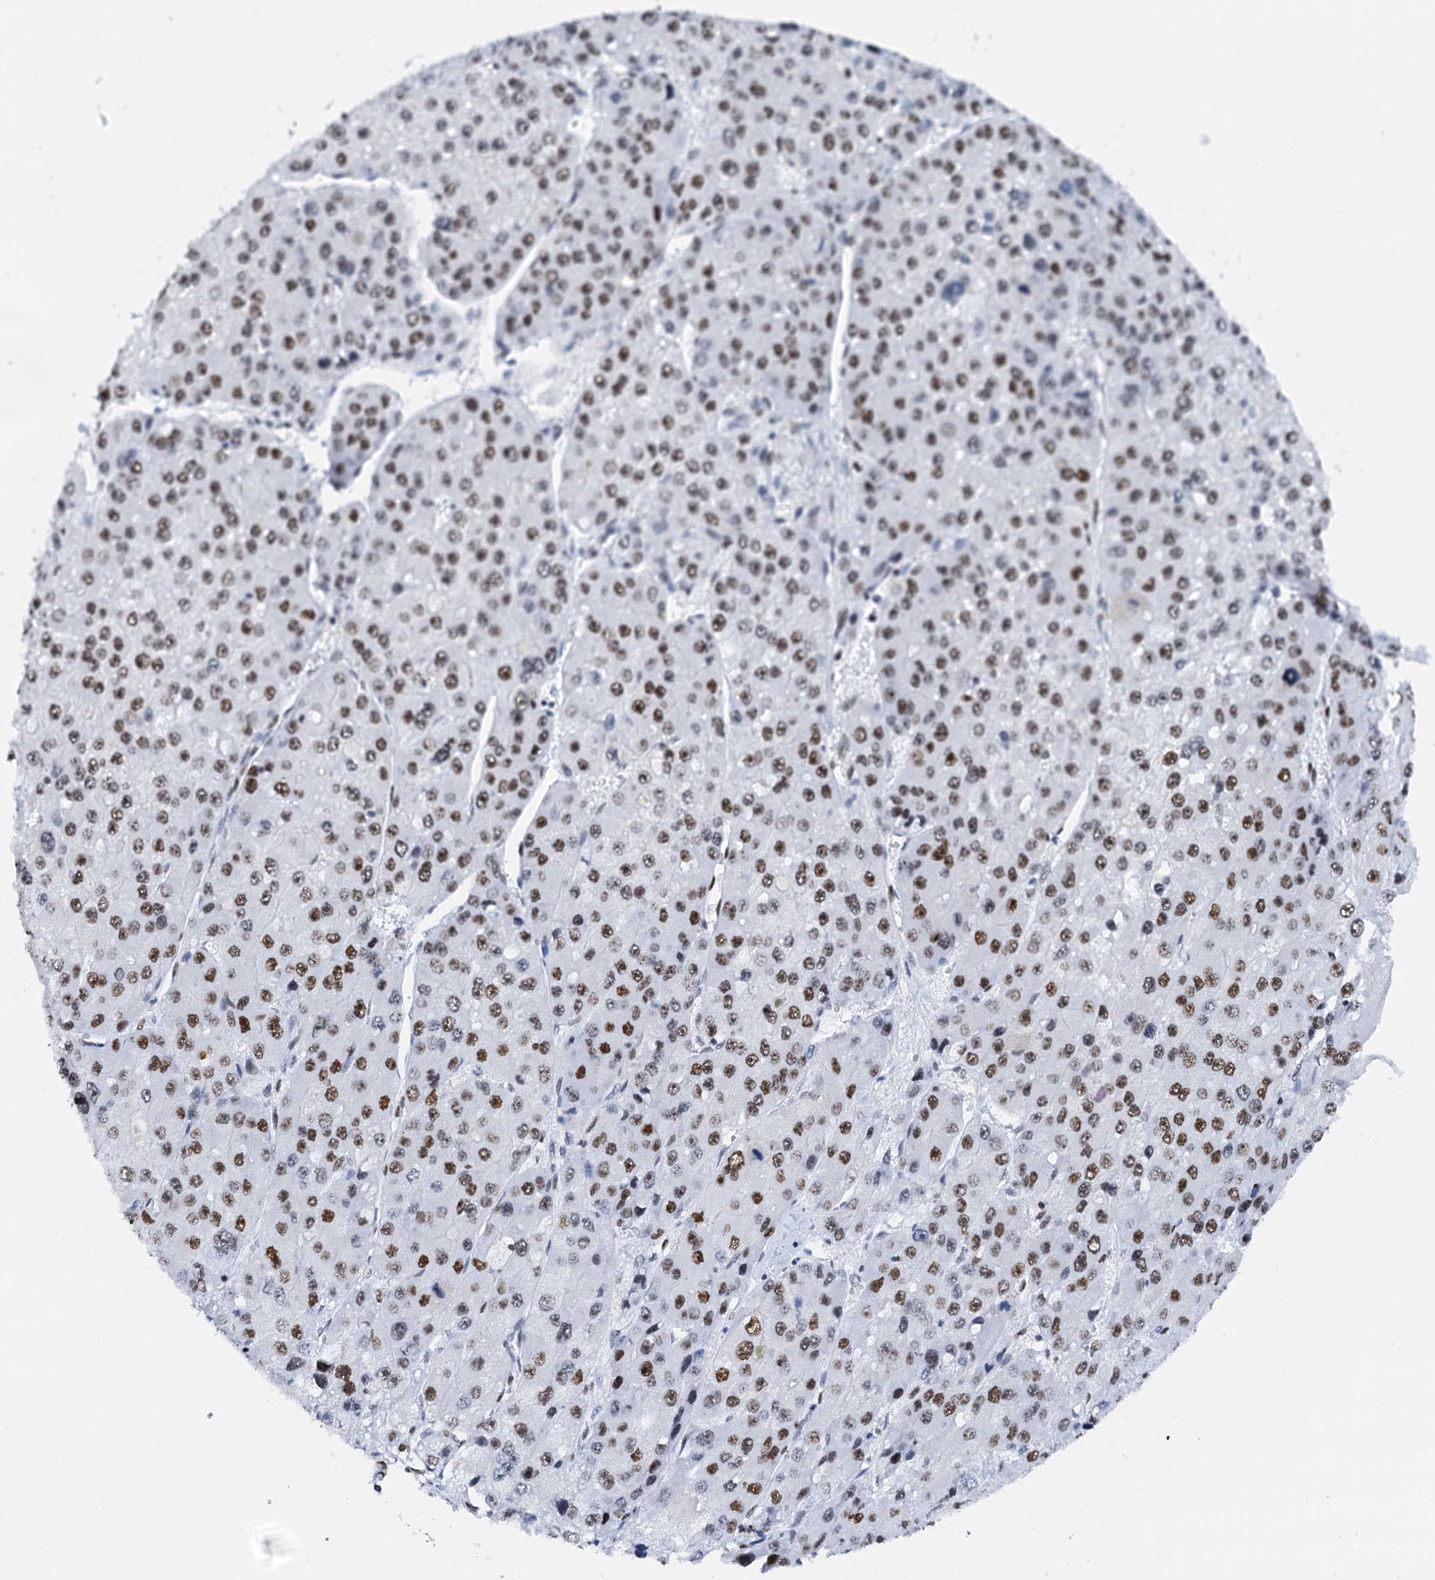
{"staining": {"intensity": "moderate", "quantity": ">75%", "location": "nuclear"}, "tissue": "liver cancer", "cell_type": "Tumor cells", "image_type": "cancer", "snomed": [{"axis": "morphology", "description": "Carcinoma, Hepatocellular, NOS"}, {"axis": "topography", "description": "Liver"}], "caption": "Moderate nuclear expression for a protein is identified in about >75% of tumor cells of liver cancer (hepatocellular carcinoma) using immunohistochemistry.", "gene": "SLTM", "patient": {"sex": "female", "age": 73}}